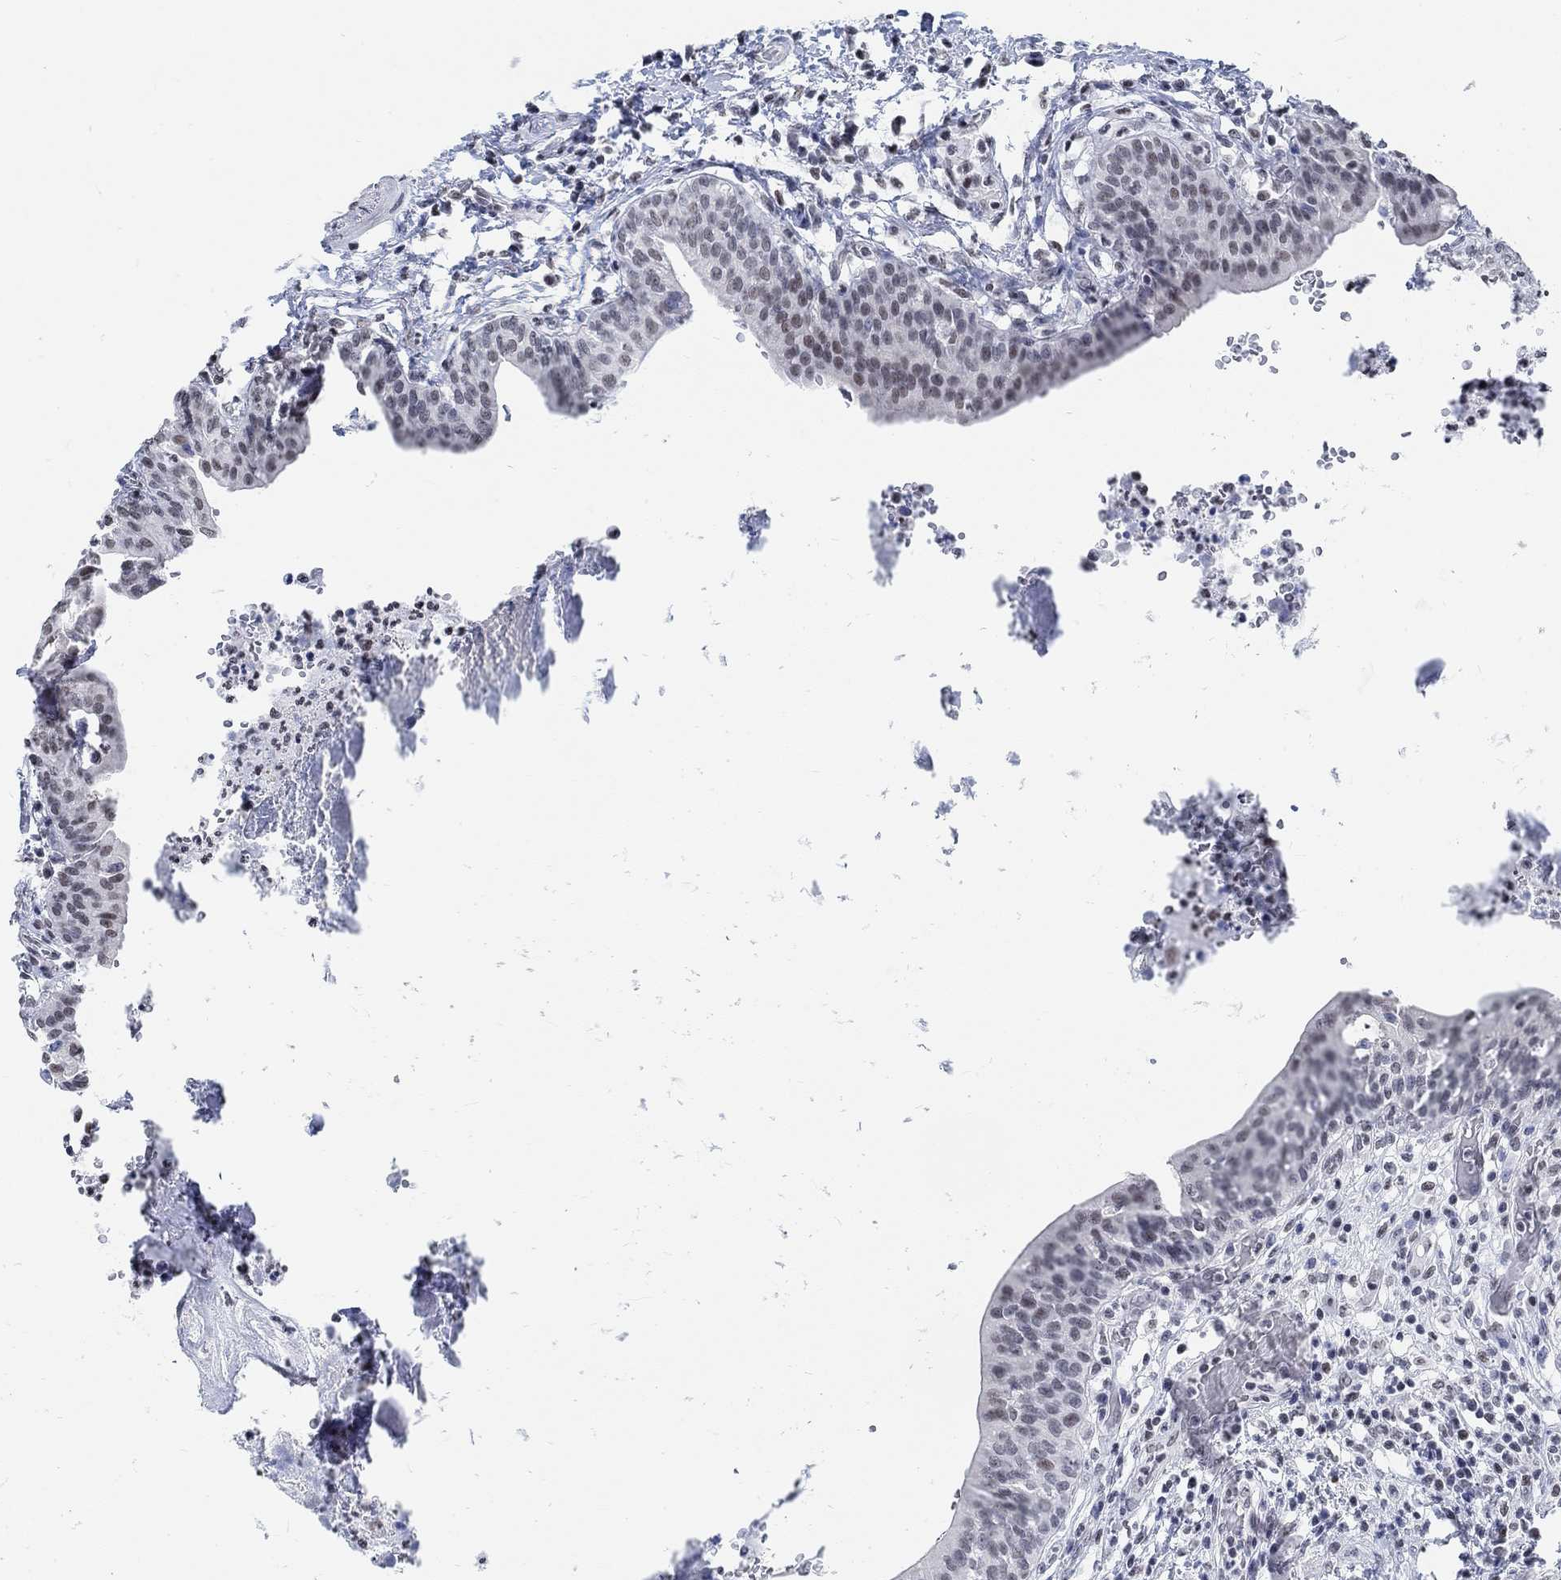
{"staining": {"intensity": "negative", "quantity": "none", "location": "none"}, "tissue": "urinary bladder", "cell_type": "Urothelial cells", "image_type": "normal", "snomed": [{"axis": "morphology", "description": "Normal tissue, NOS"}, {"axis": "topography", "description": "Urinary bladder"}], "caption": "The immunohistochemistry histopathology image has no significant staining in urothelial cells of urinary bladder.", "gene": "KCNH8", "patient": {"sex": "male", "age": 66}}